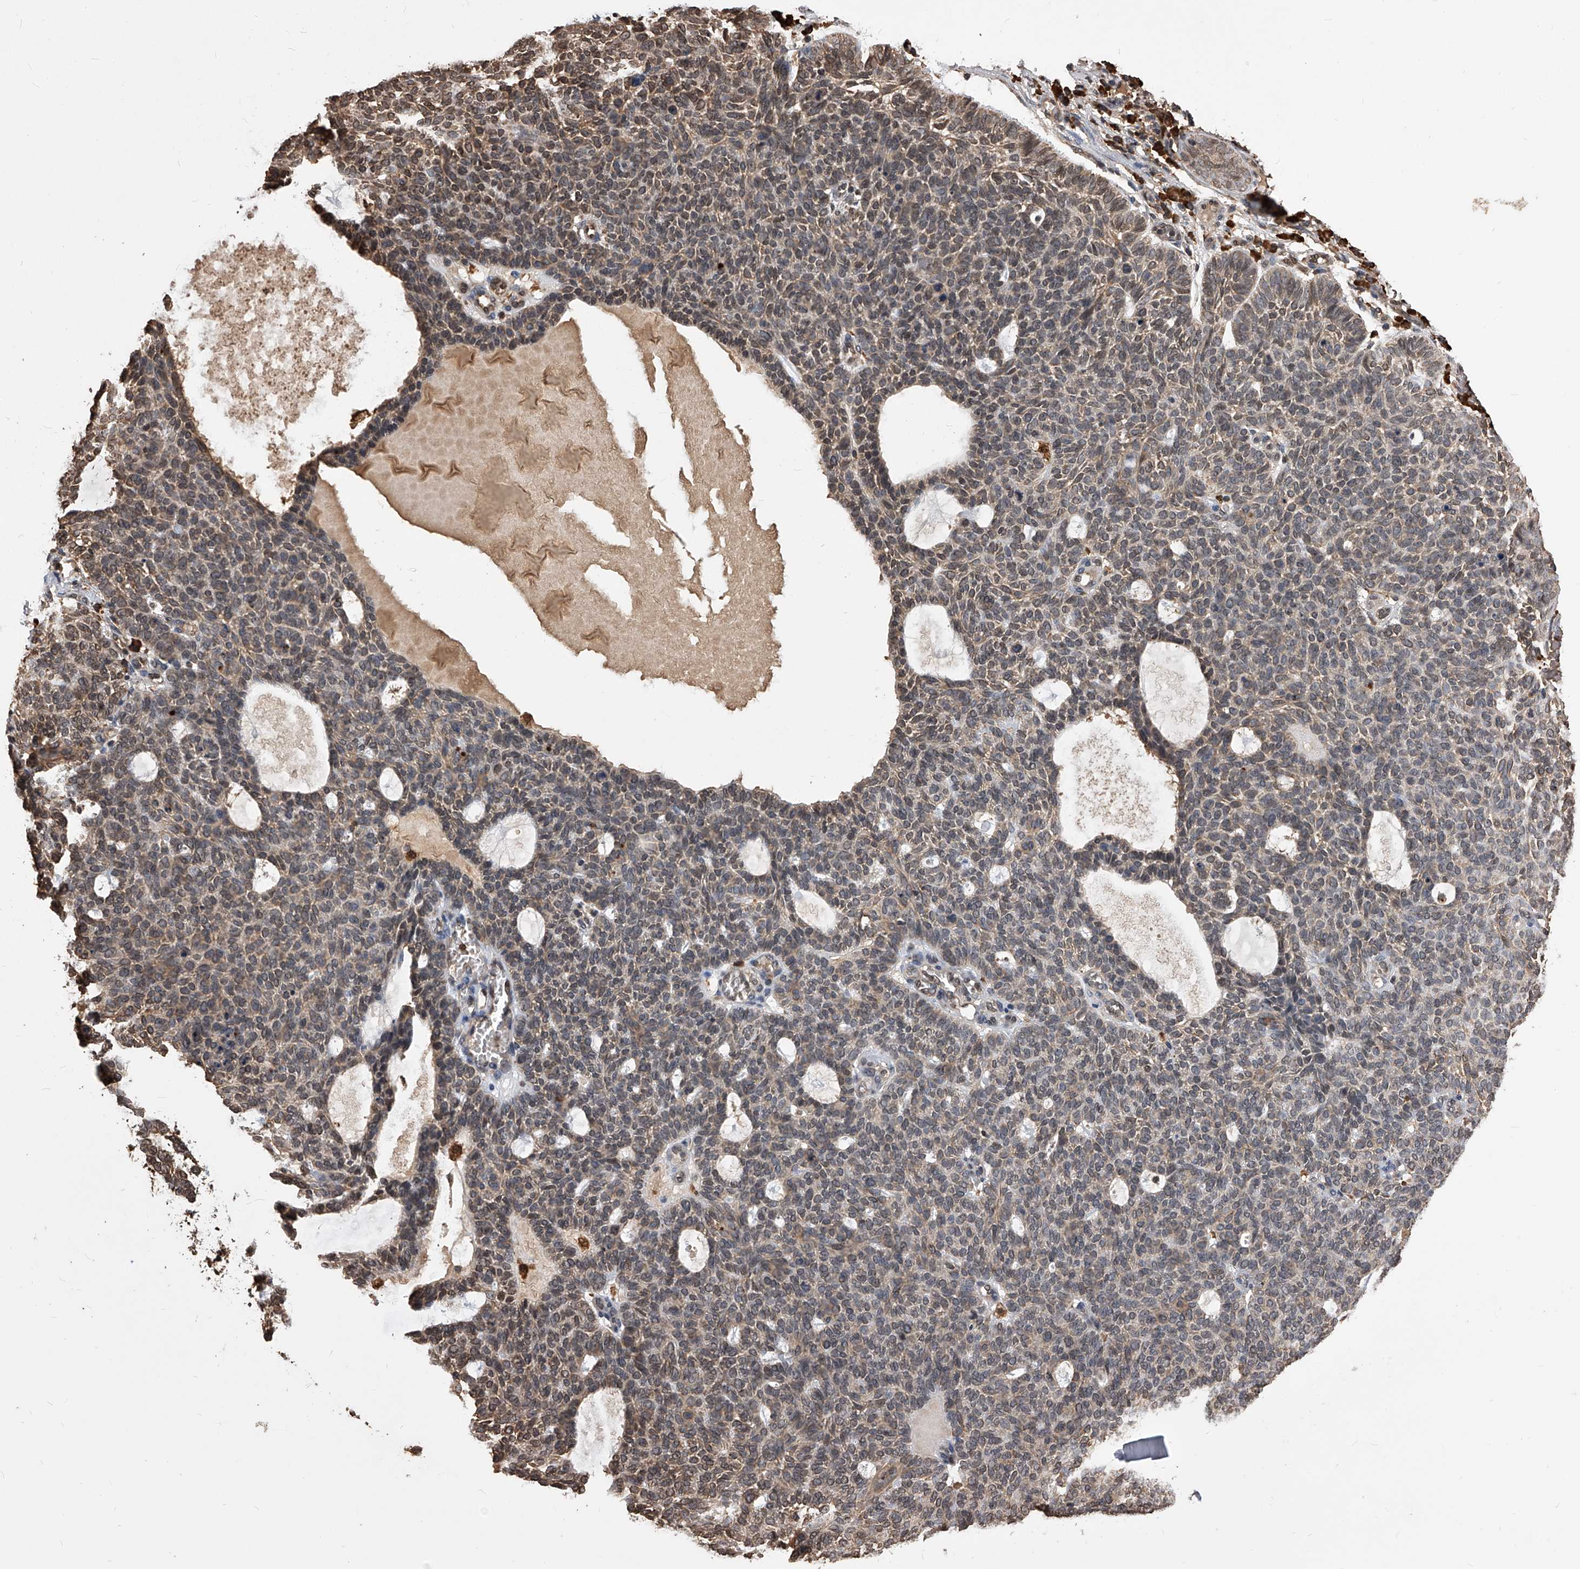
{"staining": {"intensity": "weak", "quantity": "25%-75%", "location": "cytoplasmic/membranous,nuclear"}, "tissue": "skin cancer", "cell_type": "Tumor cells", "image_type": "cancer", "snomed": [{"axis": "morphology", "description": "Squamous cell carcinoma, NOS"}, {"axis": "topography", "description": "Skin"}], "caption": "Immunohistochemical staining of human skin squamous cell carcinoma demonstrates low levels of weak cytoplasmic/membranous and nuclear staining in about 25%-75% of tumor cells. (DAB IHC, brown staining for protein, blue staining for nuclei).", "gene": "ID1", "patient": {"sex": "female", "age": 90}}